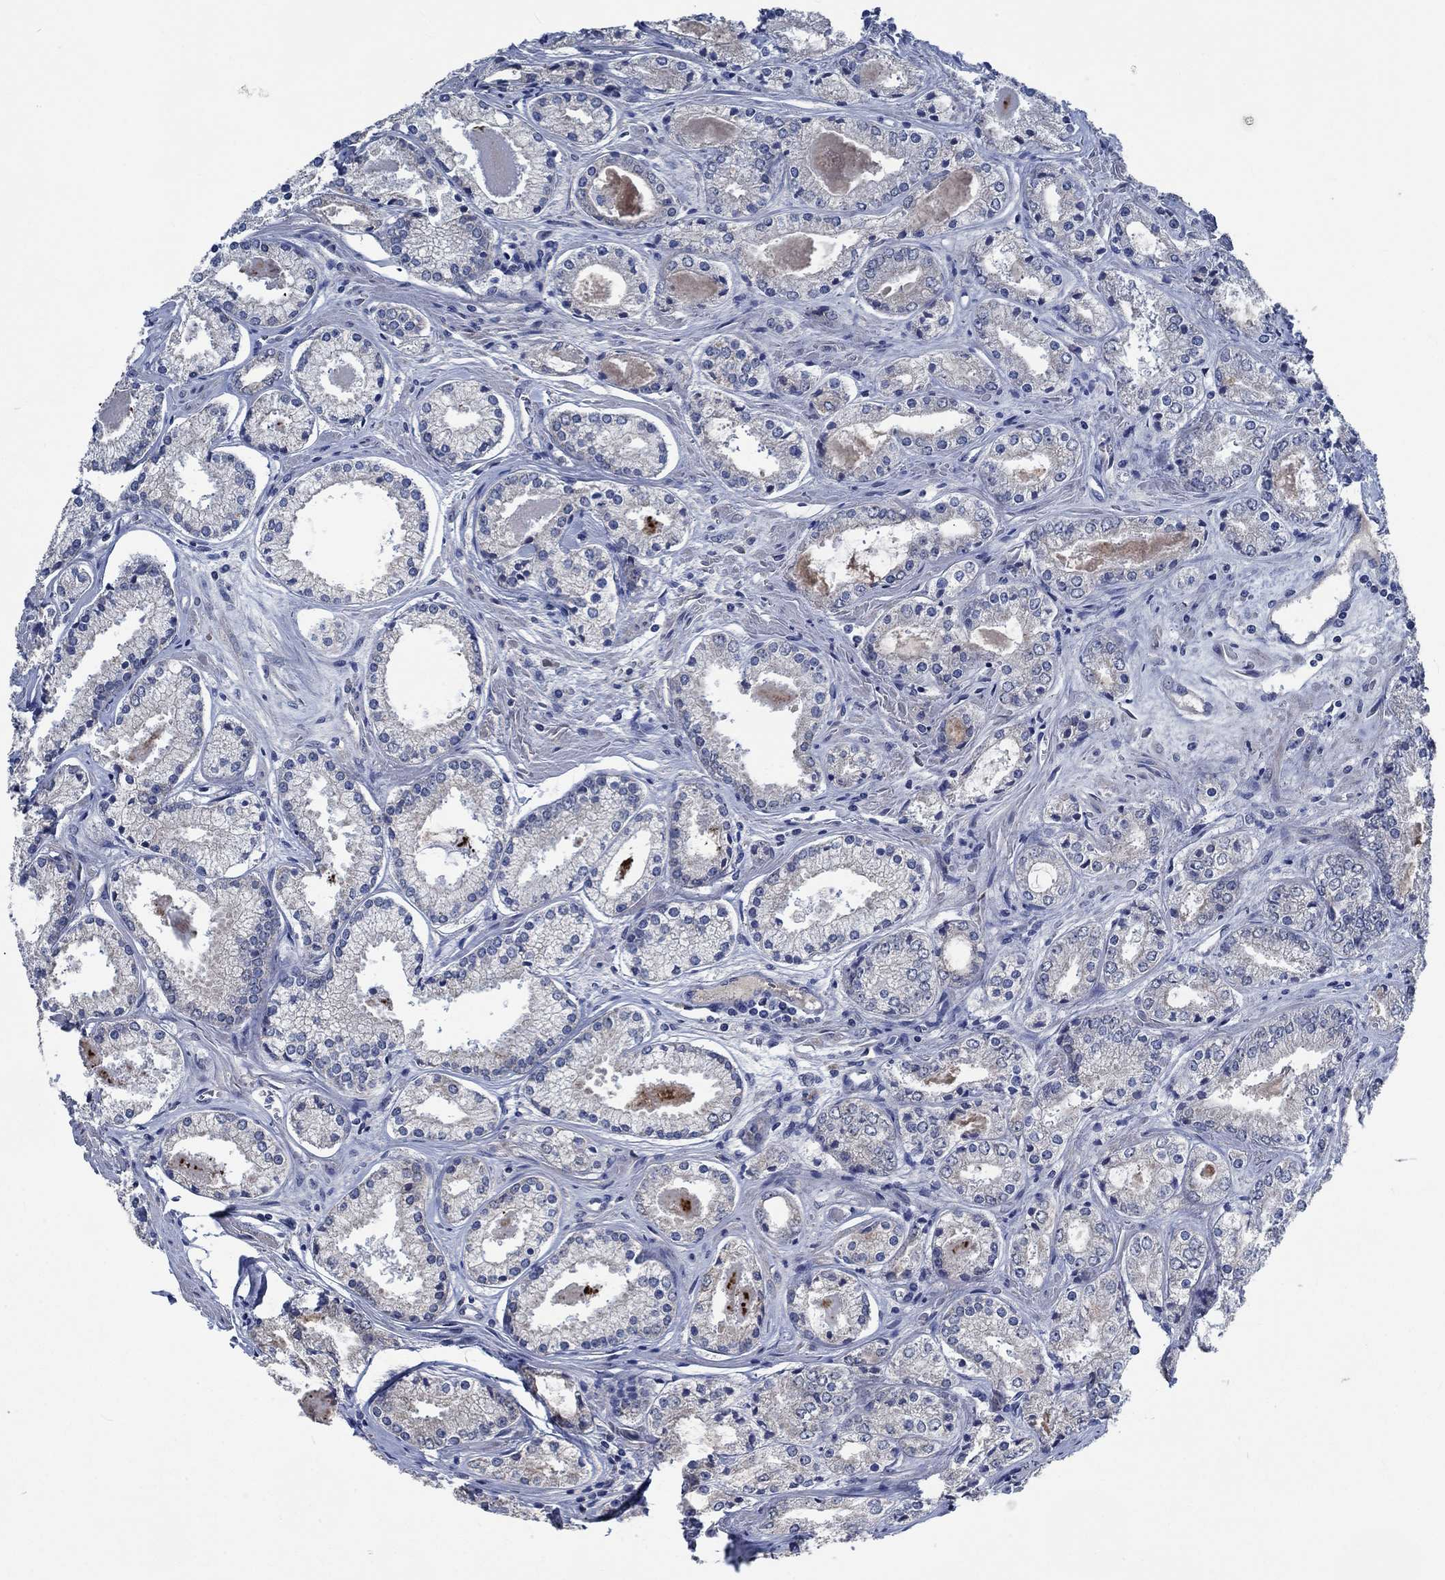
{"staining": {"intensity": "weak", "quantity": "<25%", "location": "cytoplasmic/membranous"}, "tissue": "prostate cancer", "cell_type": "Tumor cells", "image_type": "cancer", "snomed": [{"axis": "morphology", "description": "Adenocarcinoma, NOS"}, {"axis": "topography", "description": "Prostate"}], "caption": "A photomicrograph of adenocarcinoma (prostate) stained for a protein displays no brown staining in tumor cells.", "gene": "OBSCN", "patient": {"sex": "male", "age": 72}}